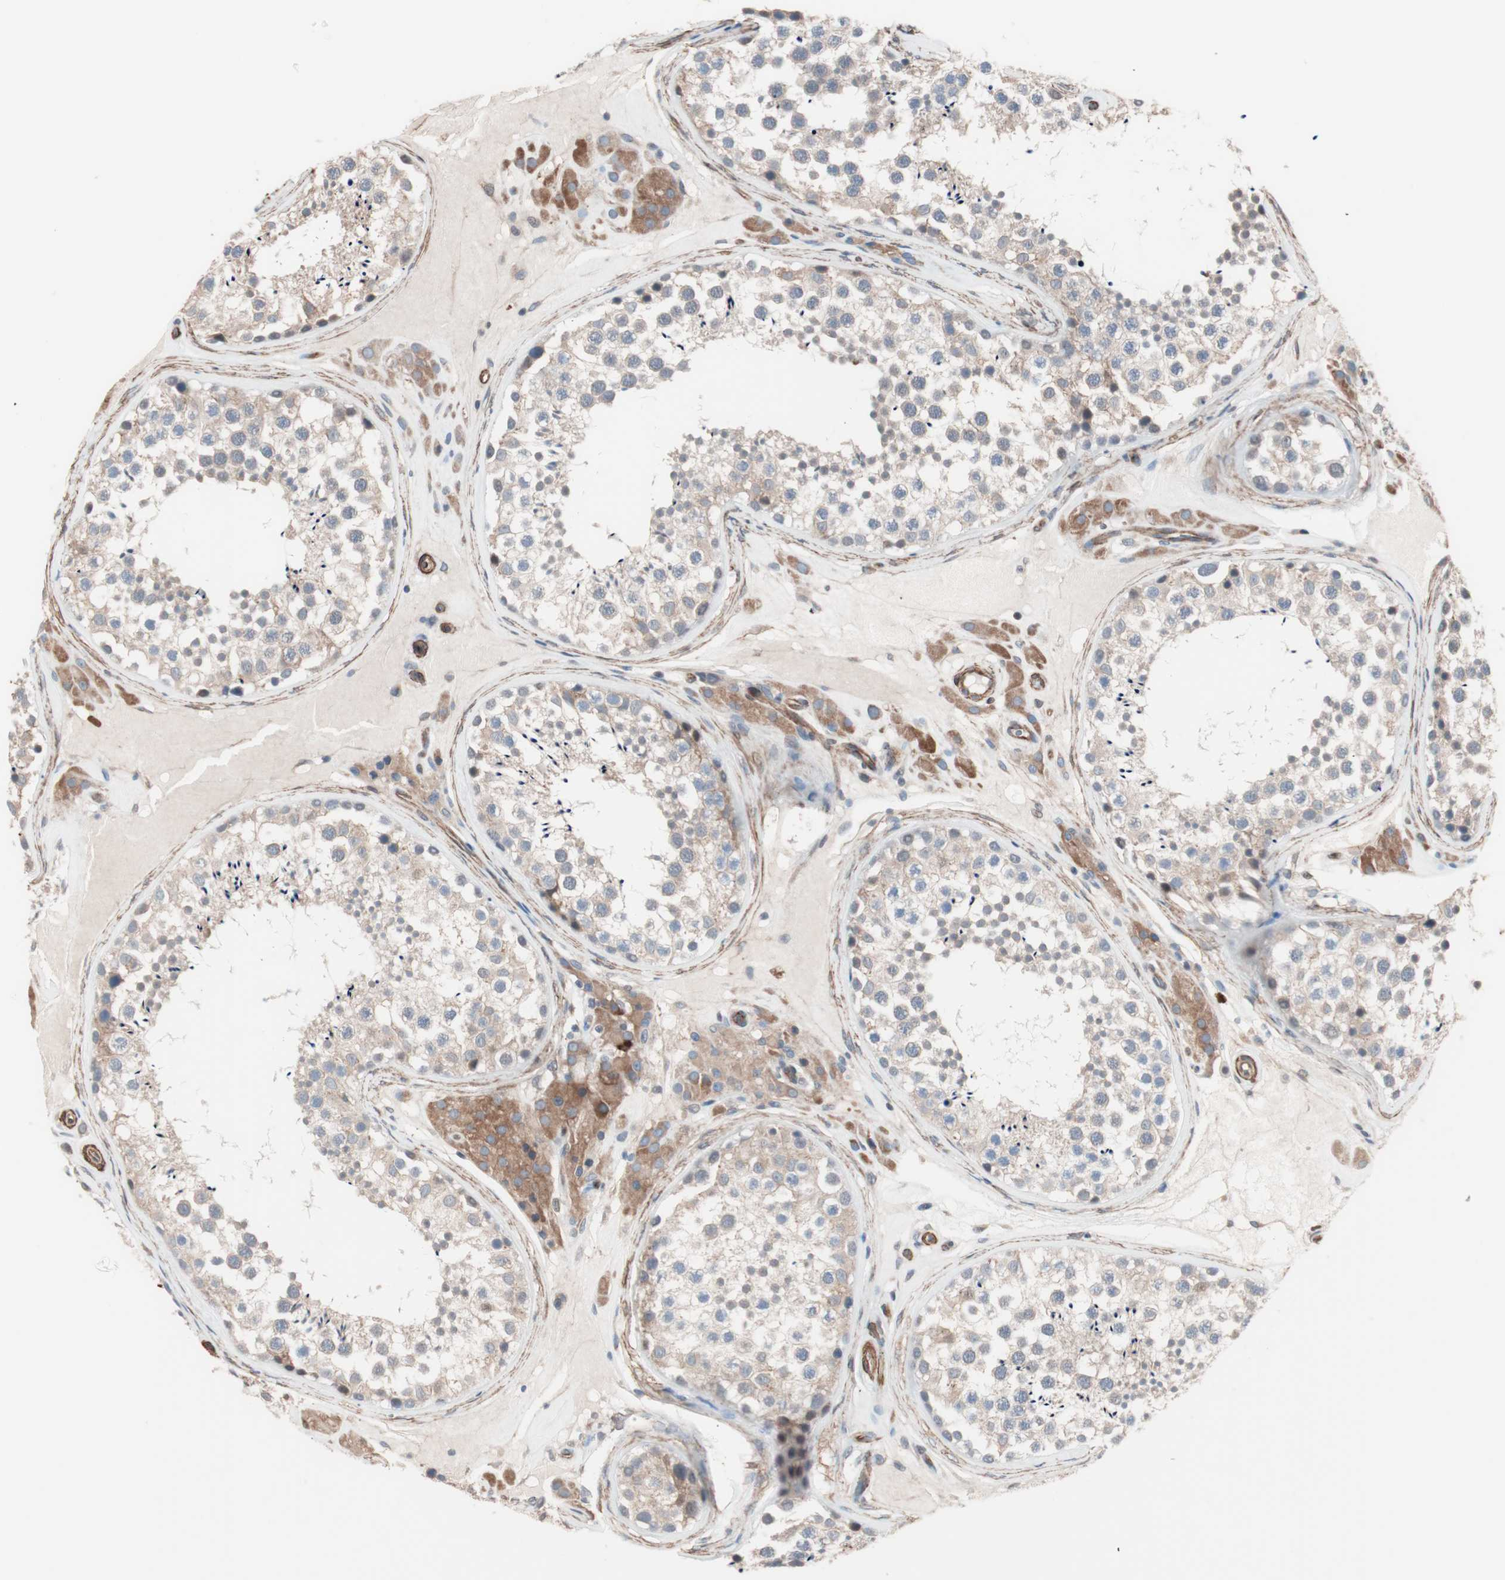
{"staining": {"intensity": "weak", "quantity": ">75%", "location": "cytoplasmic/membranous"}, "tissue": "testis", "cell_type": "Cells in seminiferous ducts", "image_type": "normal", "snomed": [{"axis": "morphology", "description": "Normal tissue, NOS"}, {"axis": "topography", "description": "Testis"}], "caption": "This micrograph demonstrates immunohistochemistry (IHC) staining of normal testis, with low weak cytoplasmic/membranous positivity in about >75% of cells in seminiferous ducts.", "gene": "ALG5", "patient": {"sex": "male", "age": 46}}